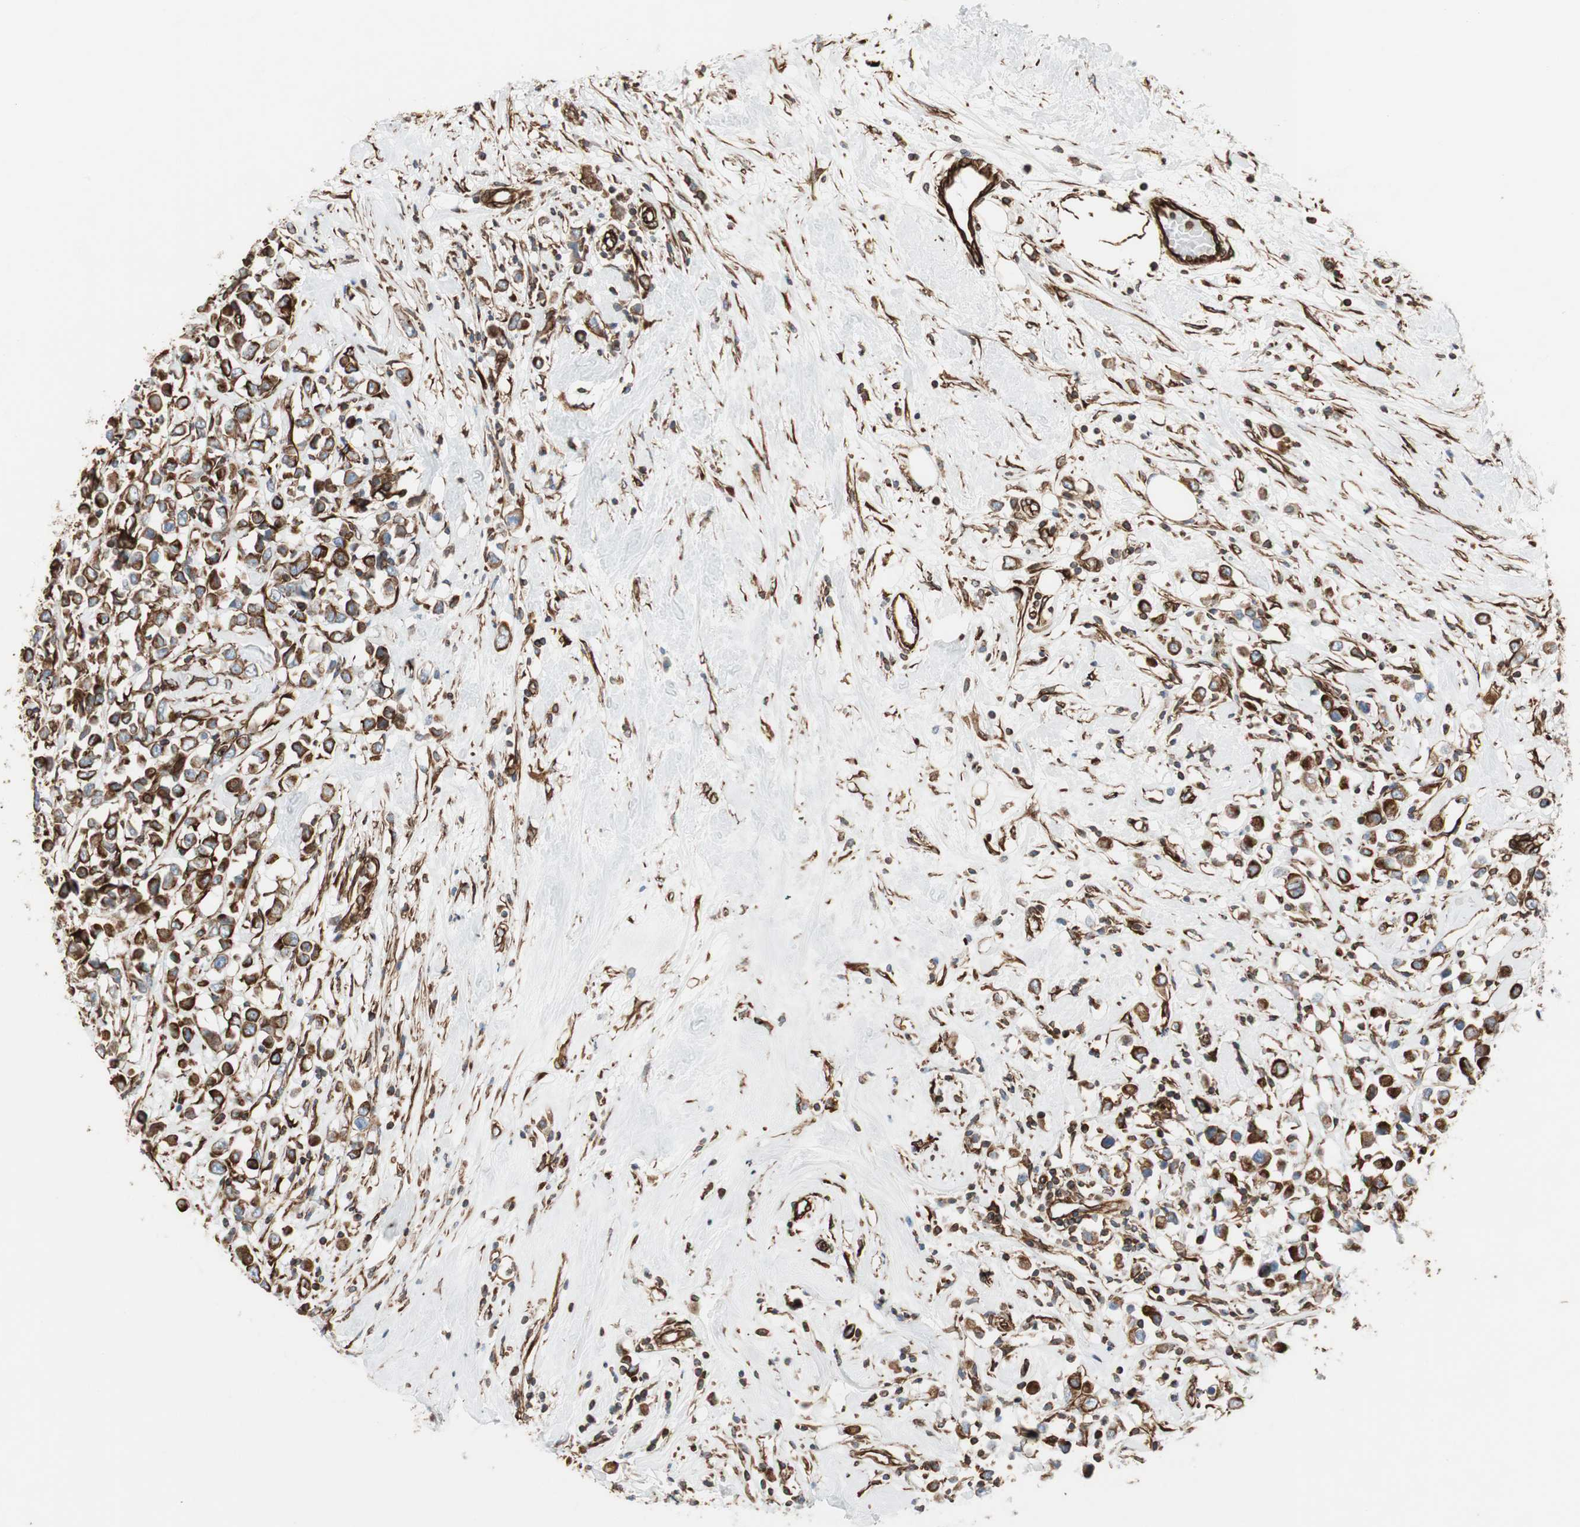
{"staining": {"intensity": "strong", "quantity": ">75%", "location": "cytoplasmic/membranous"}, "tissue": "breast cancer", "cell_type": "Tumor cells", "image_type": "cancer", "snomed": [{"axis": "morphology", "description": "Duct carcinoma"}, {"axis": "topography", "description": "Breast"}], "caption": "Invasive ductal carcinoma (breast) stained with DAB immunohistochemistry displays high levels of strong cytoplasmic/membranous positivity in approximately >75% of tumor cells. (DAB = brown stain, brightfield microscopy at high magnification).", "gene": "TCTA", "patient": {"sex": "female", "age": 61}}